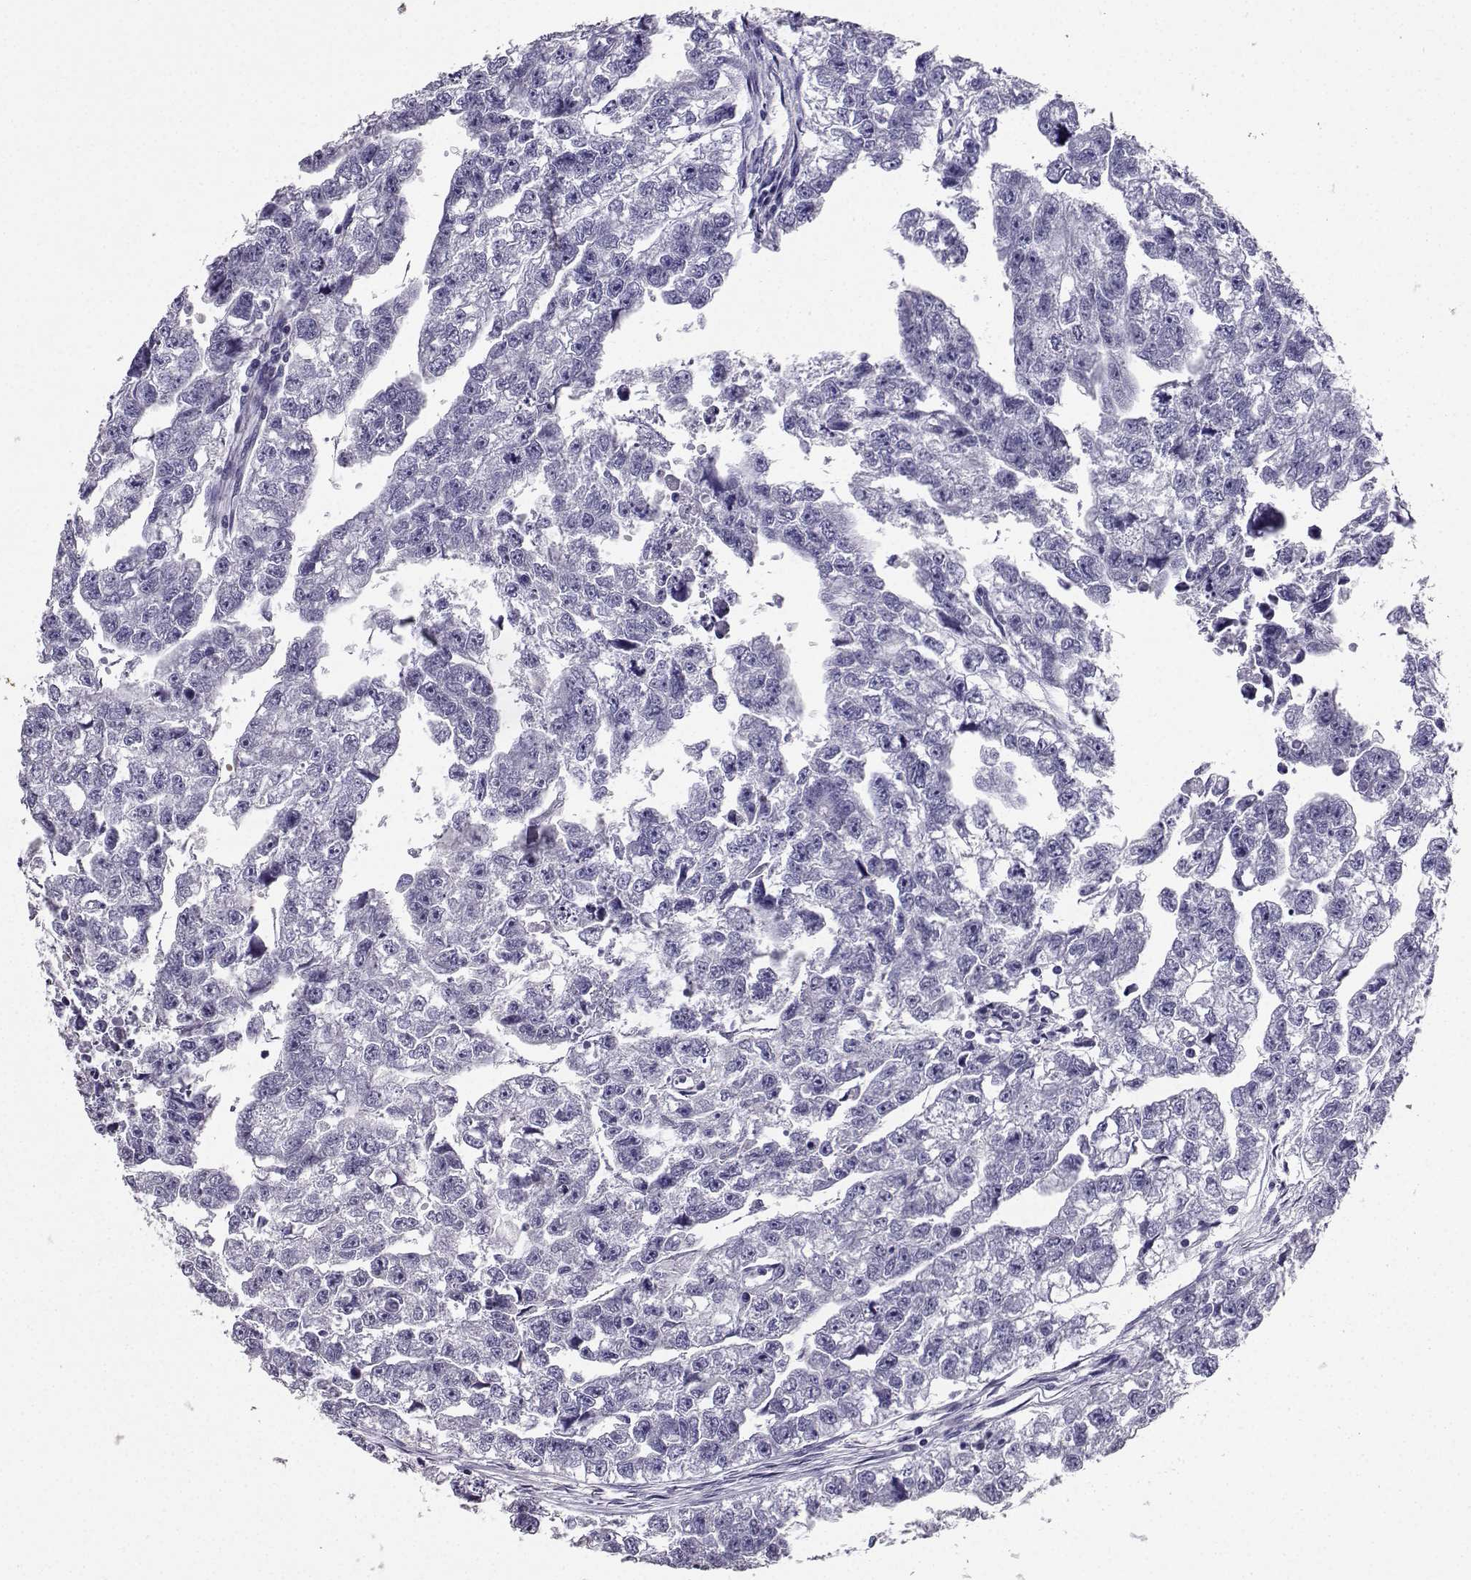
{"staining": {"intensity": "negative", "quantity": "none", "location": "none"}, "tissue": "testis cancer", "cell_type": "Tumor cells", "image_type": "cancer", "snomed": [{"axis": "morphology", "description": "Carcinoma, Embryonal, NOS"}, {"axis": "morphology", "description": "Teratoma, malignant, NOS"}, {"axis": "topography", "description": "Testis"}], "caption": "A high-resolution image shows IHC staining of testis cancer (malignant teratoma), which reveals no significant staining in tumor cells.", "gene": "SPAG11B", "patient": {"sex": "male", "age": 44}}